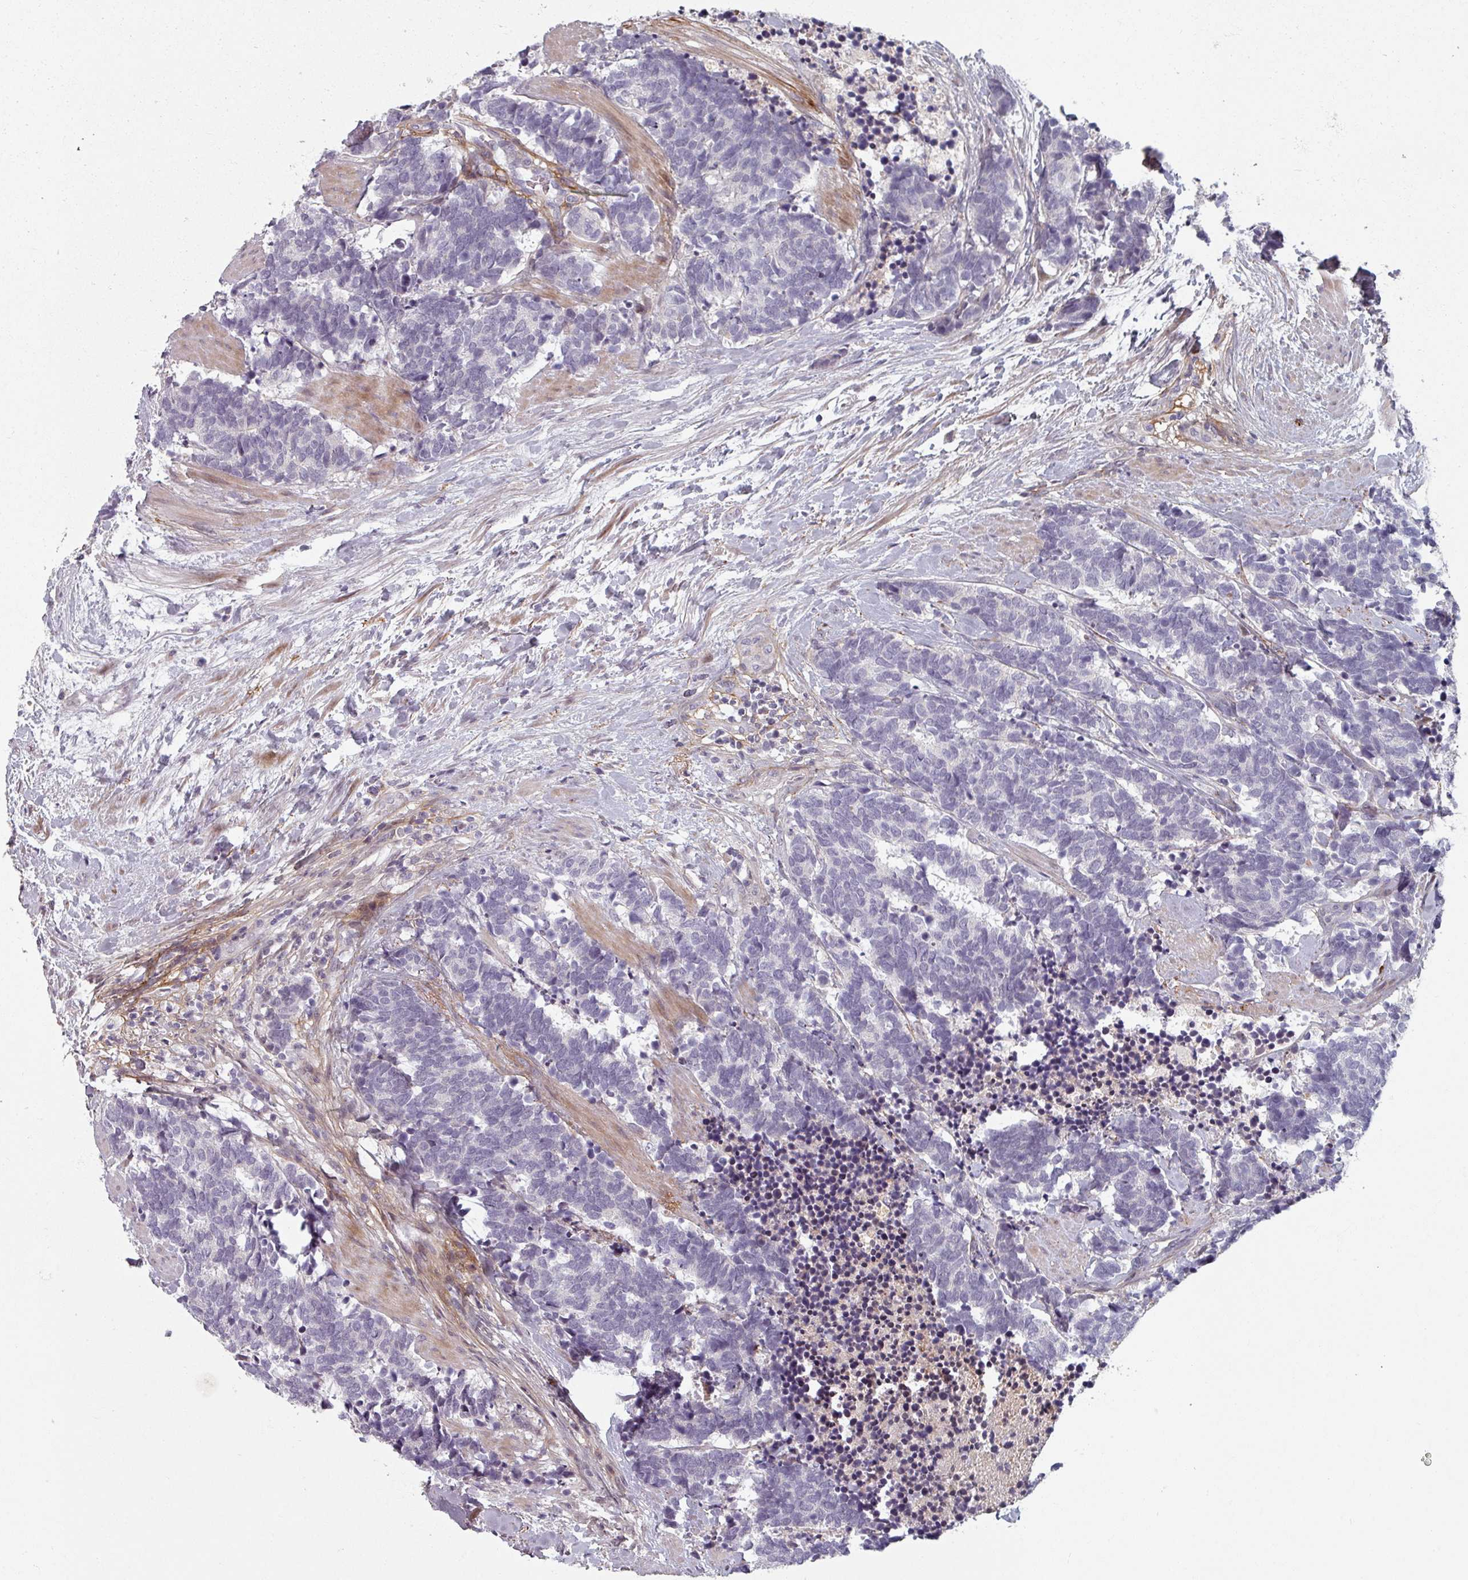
{"staining": {"intensity": "negative", "quantity": "none", "location": "none"}, "tissue": "carcinoid", "cell_type": "Tumor cells", "image_type": "cancer", "snomed": [{"axis": "morphology", "description": "Carcinoma, NOS"}, {"axis": "morphology", "description": "Carcinoid, malignant, NOS"}, {"axis": "topography", "description": "Prostate"}], "caption": "Immunohistochemistry (IHC) photomicrograph of neoplastic tissue: carcinoid stained with DAB demonstrates no significant protein positivity in tumor cells.", "gene": "CYB5RL", "patient": {"sex": "male", "age": 57}}